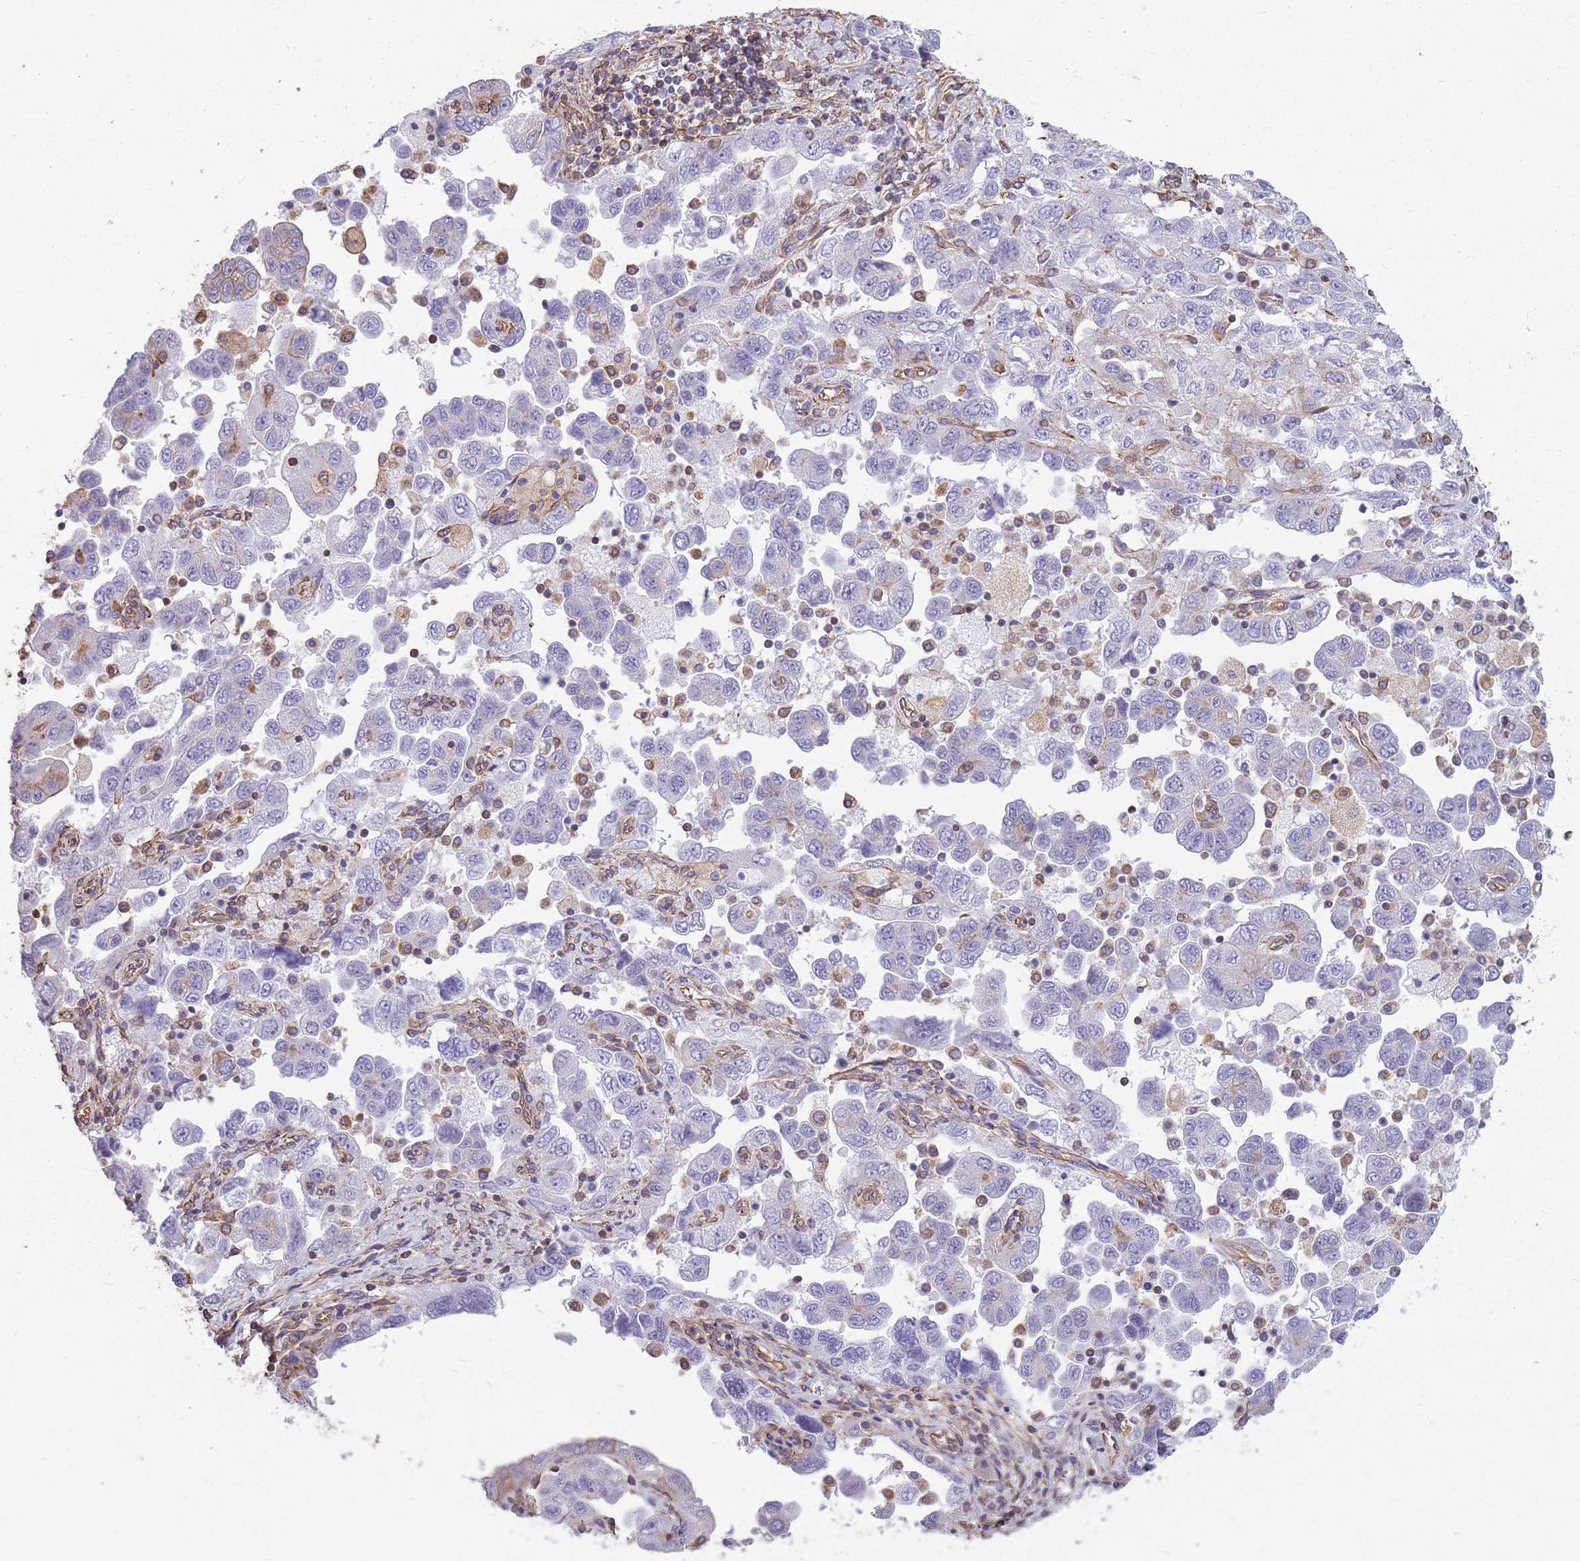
{"staining": {"intensity": "negative", "quantity": "none", "location": "none"}, "tissue": "ovarian cancer", "cell_type": "Tumor cells", "image_type": "cancer", "snomed": [{"axis": "morphology", "description": "Carcinoma, NOS"}, {"axis": "morphology", "description": "Cystadenocarcinoma, serous, NOS"}, {"axis": "topography", "description": "Ovary"}], "caption": "Micrograph shows no protein staining in tumor cells of serous cystadenocarcinoma (ovarian) tissue.", "gene": "ADD1", "patient": {"sex": "female", "age": 69}}